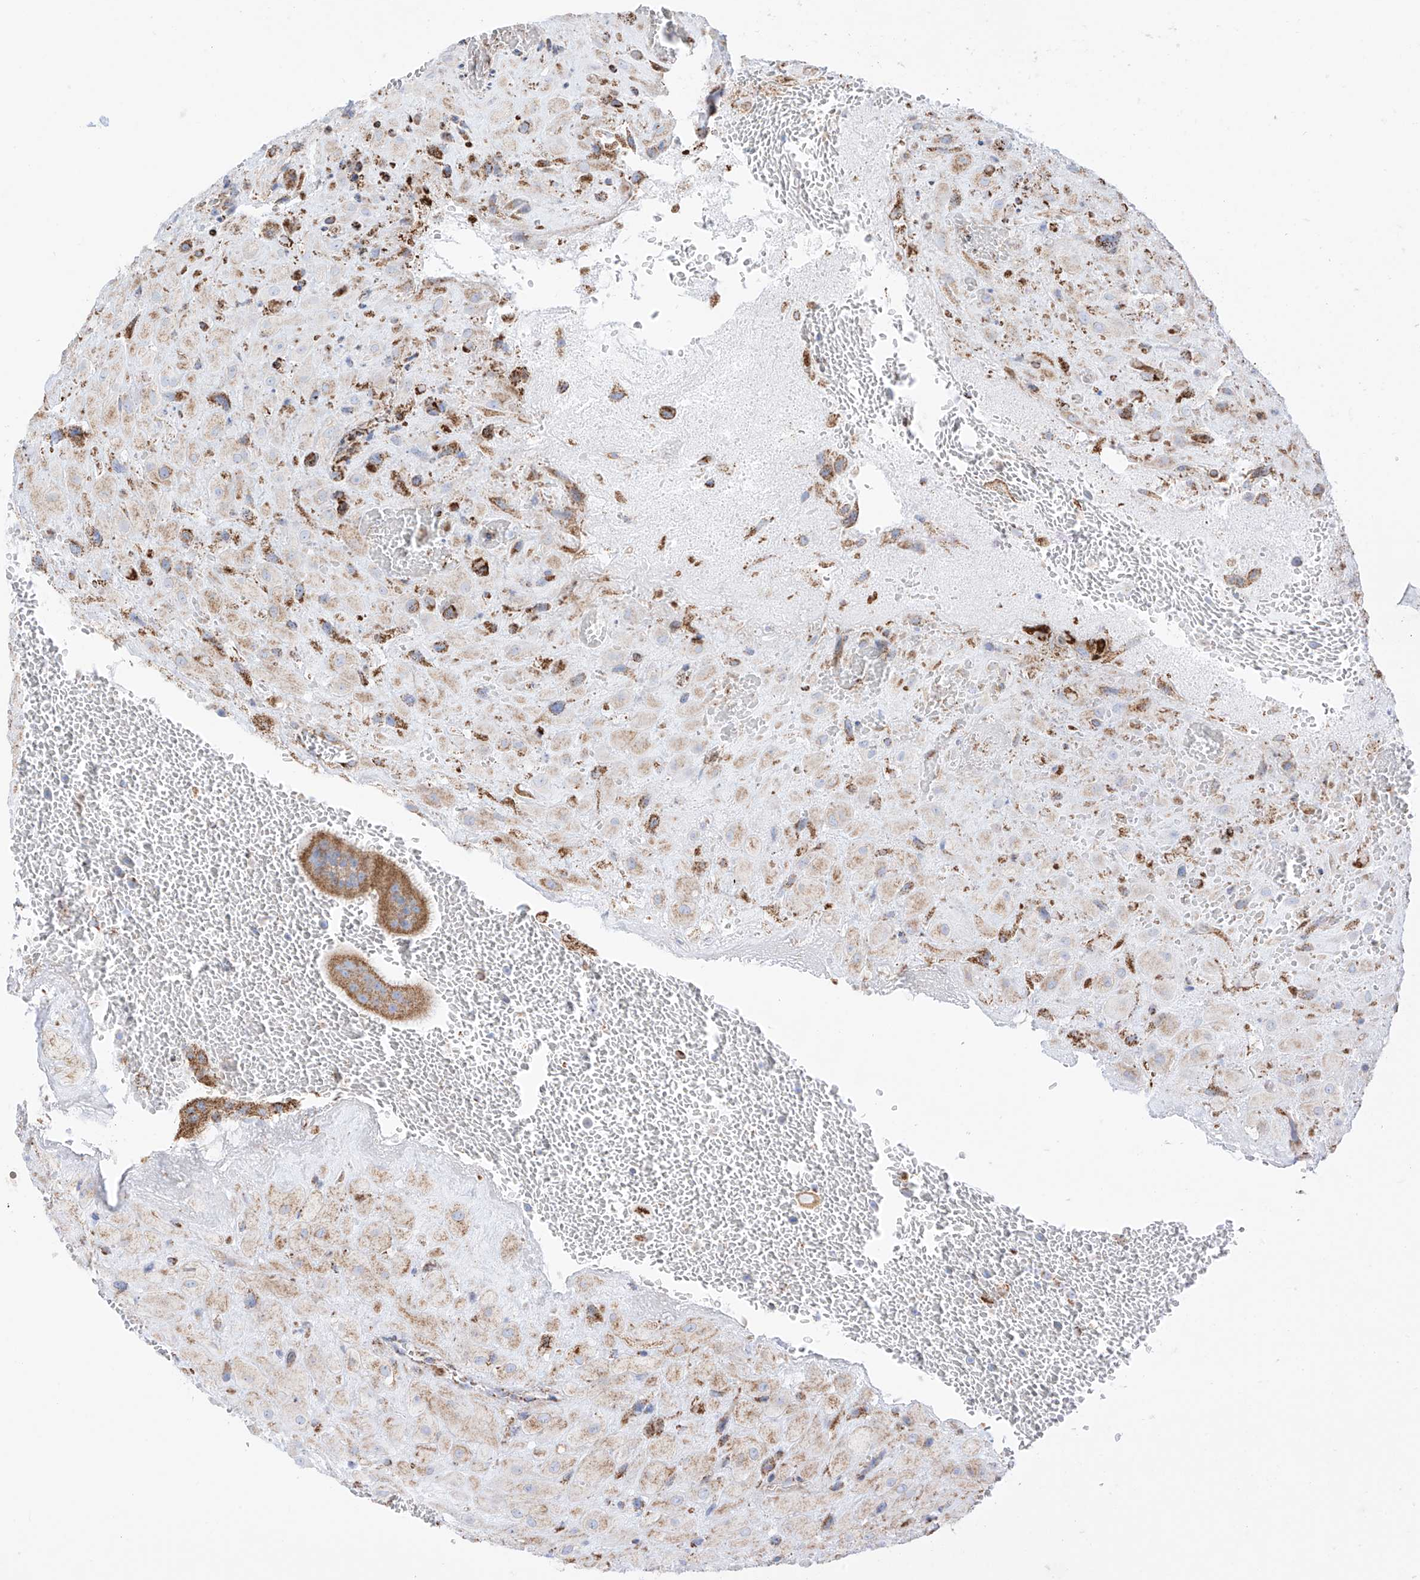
{"staining": {"intensity": "moderate", "quantity": "<25%", "location": "cytoplasmic/membranous"}, "tissue": "placenta", "cell_type": "Decidual cells", "image_type": "normal", "snomed": [{"axis": "morphology", "description": "Normal tissue, NOS"}, {"axis": "topography", "description": "Placenta"}], "caption": "Human placenta stained for a protein (brown) shows moderate cytoplasmic/membranous positive positivity in approximately <25% of decidual cells.", "gene": "XKR3", "patient": {"sex": "female", "age": 35}}